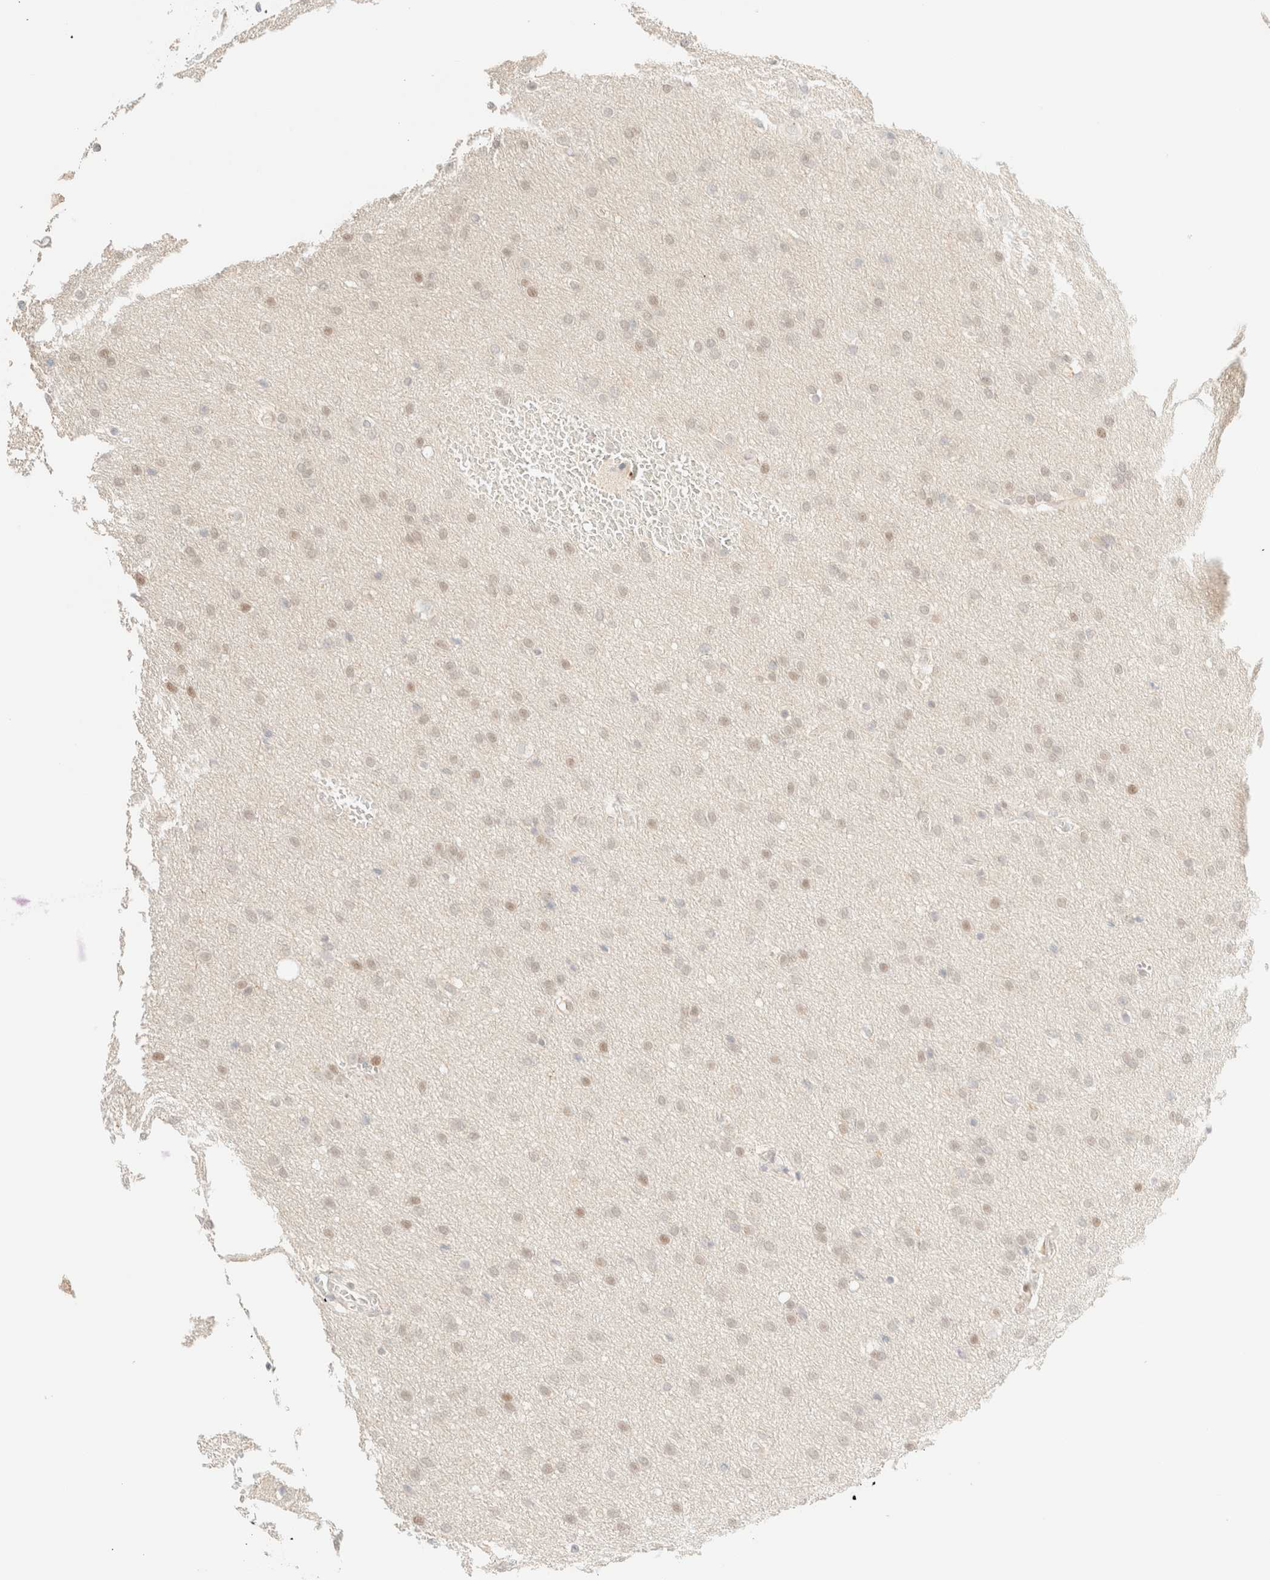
{"staining": {"intensity": "weak", "quantity": "<25%", "location": "nuclear"}, "tissue": "glioma", "cell_type": "Tumor cells", "image_type": "cancer", "snomed": [{"axis": "morphology", "description": "Glioma, malignant, Low grade"}, {"axis": "topography", "description": "Brain"}], "caption": "High power microscopy photomicrograph of an immunohistochemistry photomicrograph of low-grade glioma (malignant), revealing no significant positivity in tumor cells. (Immunohistochemistry (ihc), brightfield microscopy, high magnification).", "gene": "TSR1", "patient": {"sex": "female", "age": 37}}